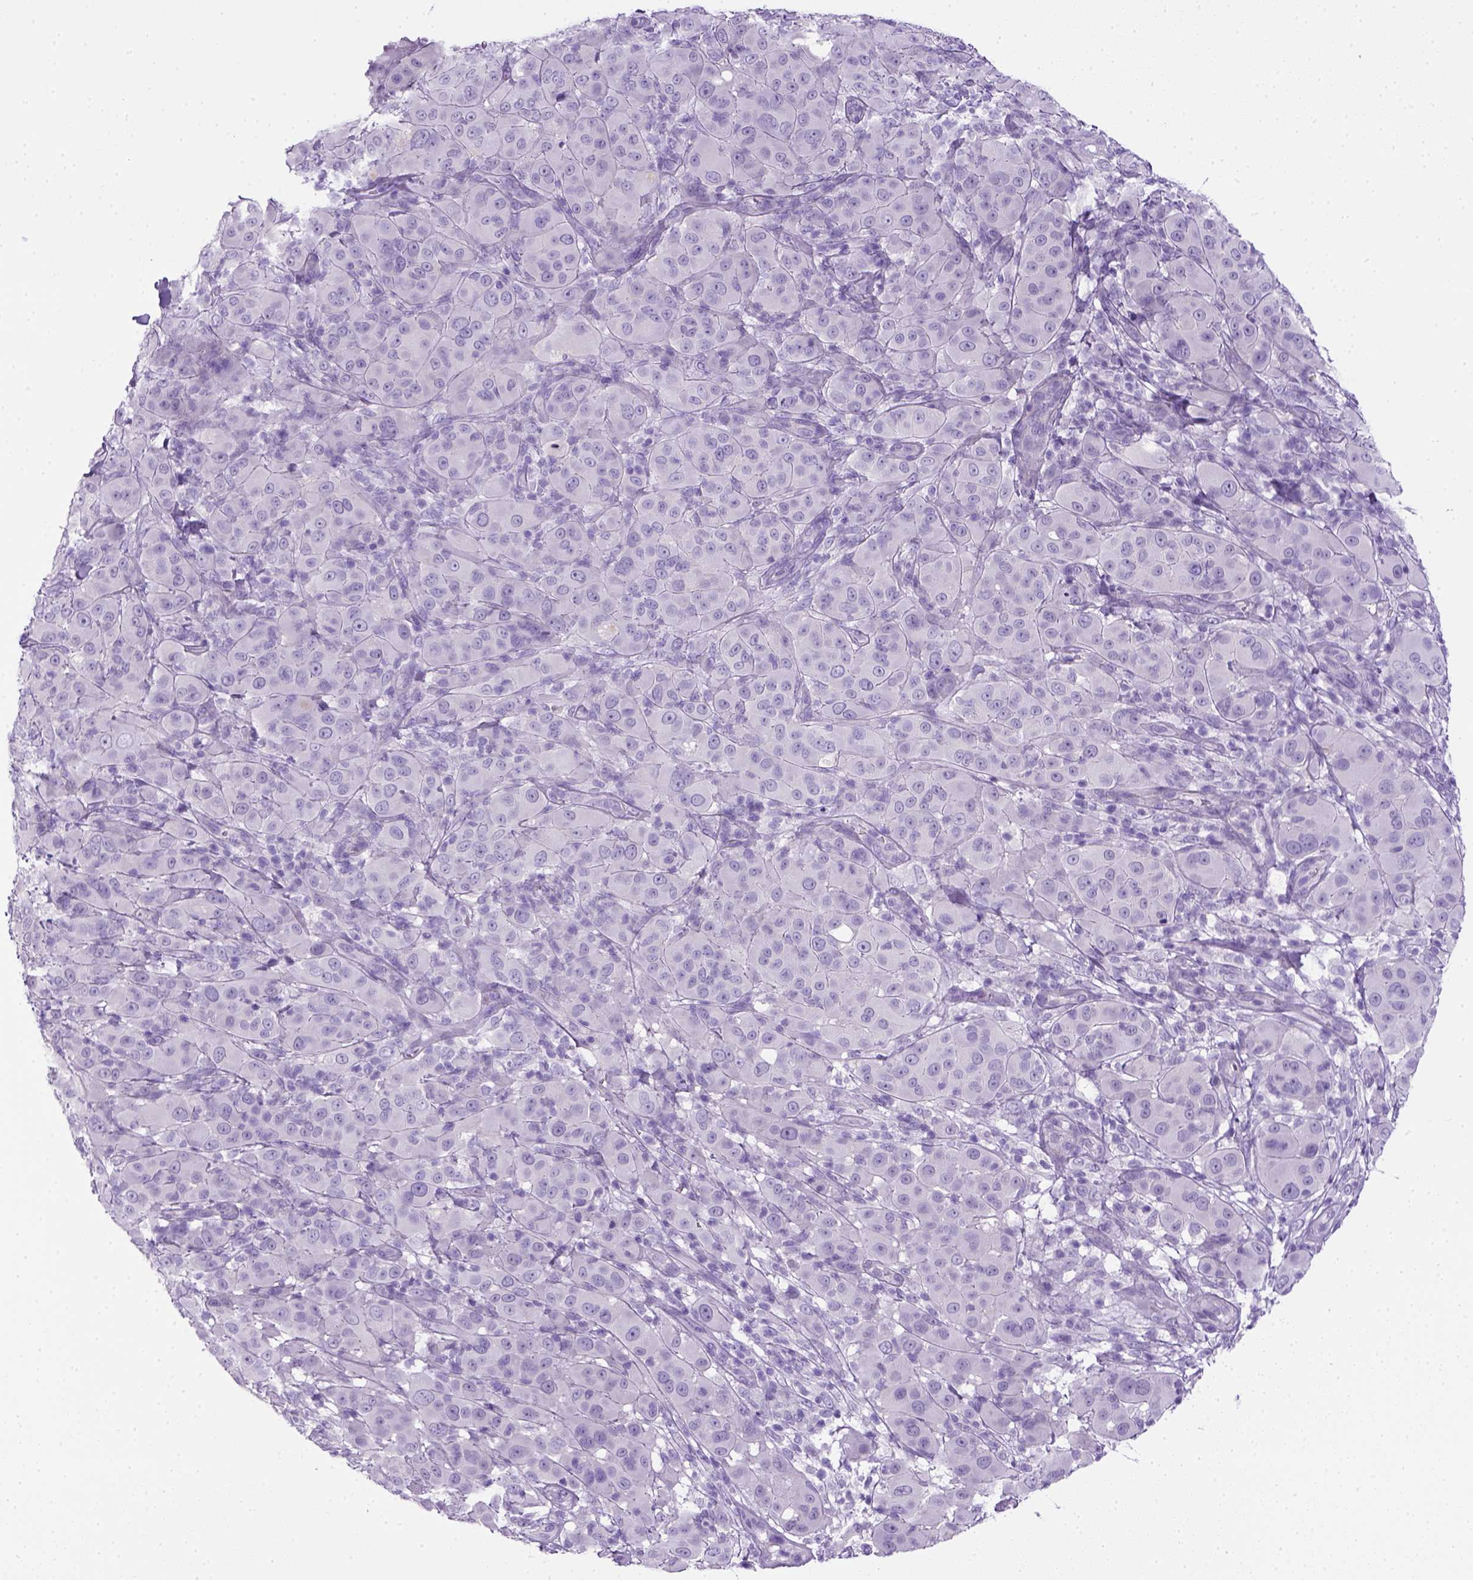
{"staining": {"intensity": "negative", "quantity": "none", "location": "none"}, "tissue": "melanoma", "cell_type": "Tumor cells", "image_type": "cancer", "snomed": [{"axis": "morphology", "description": "Malignant melanoma, NOS"}, {"axis": "topography", "description": "Skin"}], "caption": "Immunohistochemistry (IHC) histopathology image of neoplastic tissue: human malignant melanoma stained with DAB reveals no significant protein staining in tumor cells.", "gene": "KRT71", "patient": {"sex": "female", "age": 87}}